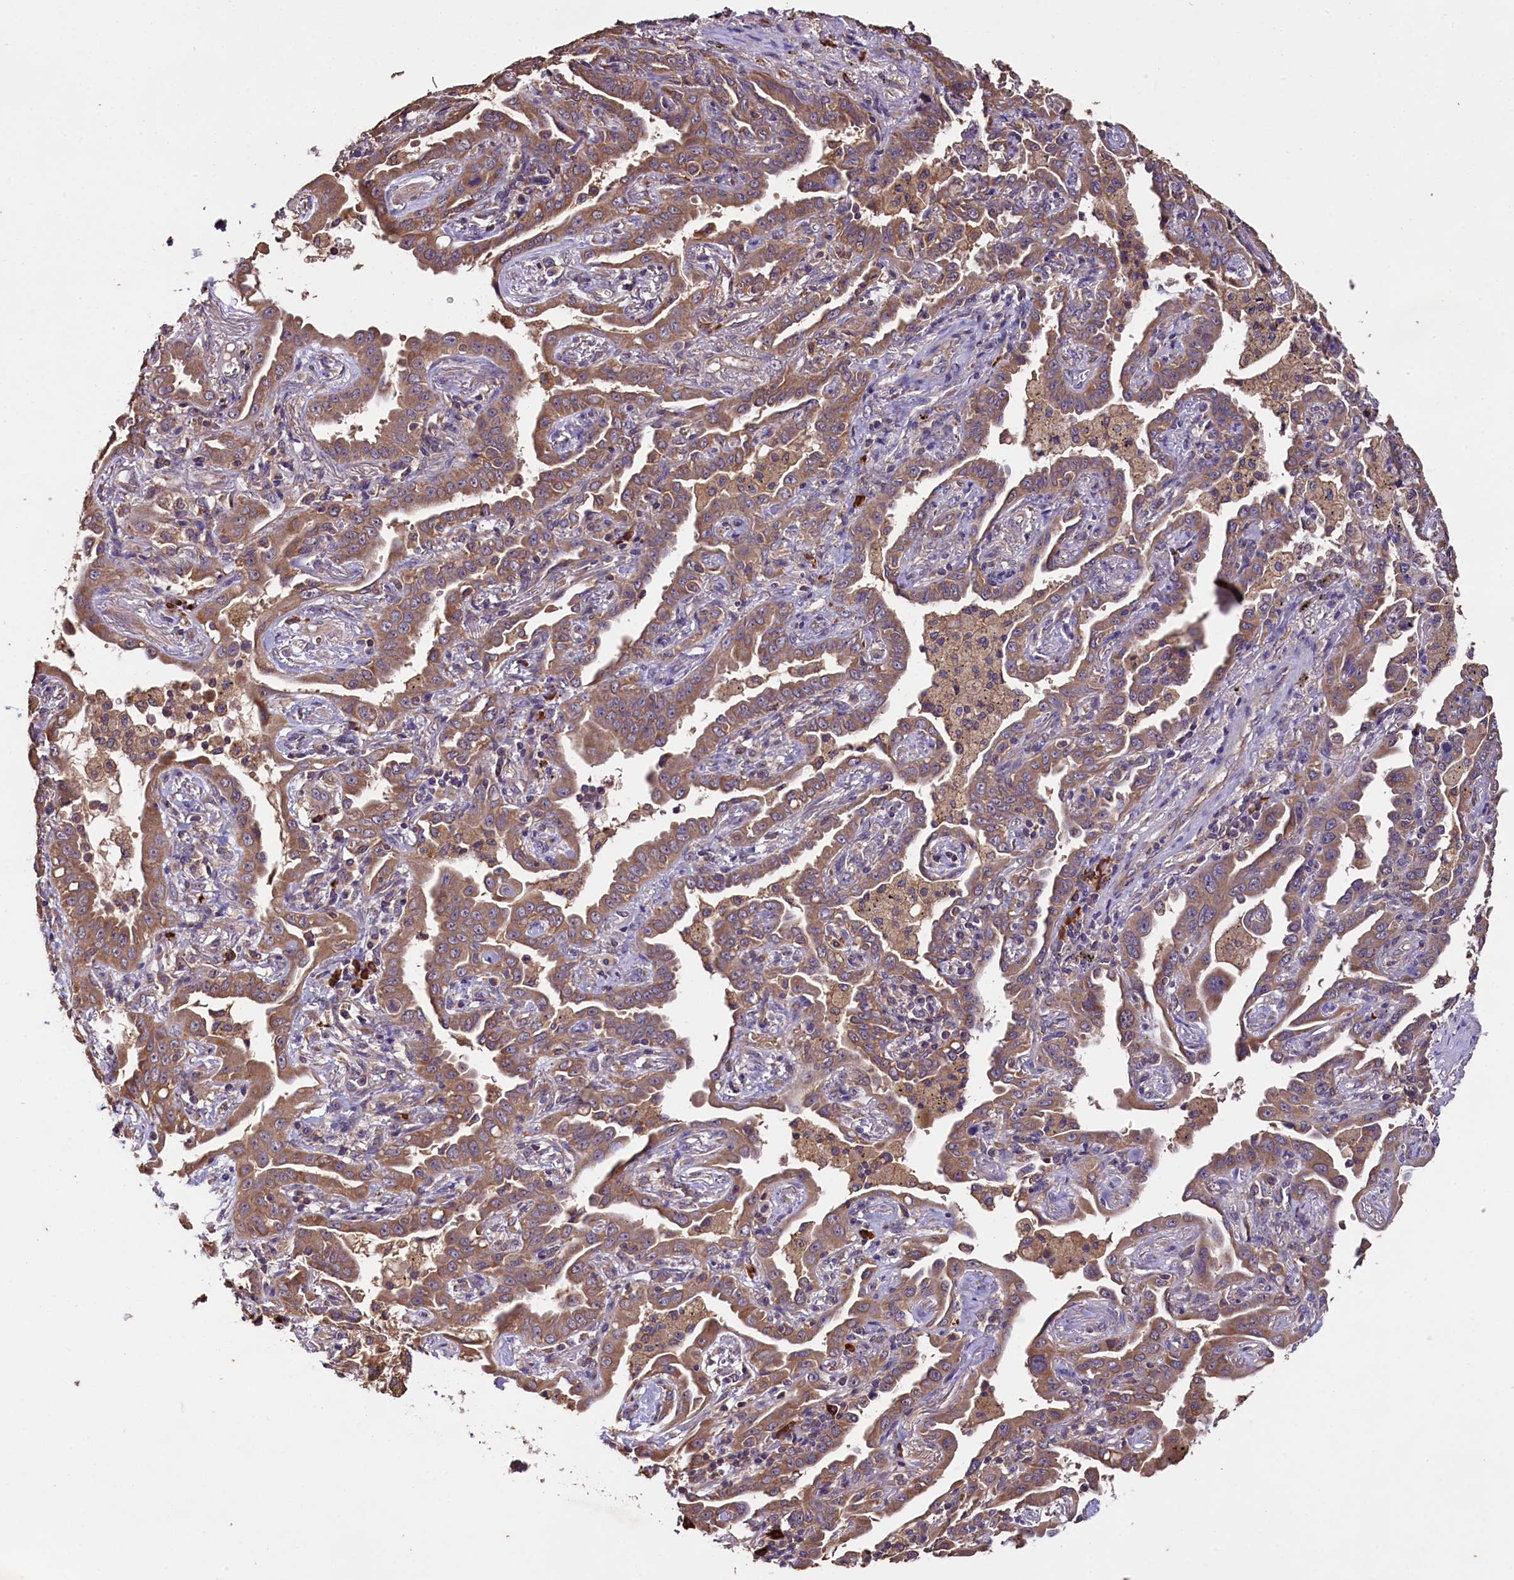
{"staining": {"intensity": "moderate", "quantity": ">75%", "location": "cytoplasmic/membranous"}, "tissue": "lung cancer", "cell_type": "Tumor cells", "image_type": "cancer", "snomed": [{"axis": "morphology", "description": "Adenocarcinoma, NOS"}, {"axis": "topography", "description": "Lung"}], "caption": "Lung cancer (adenocarcinoma) stained with a protein marker demonstrates moderate staining in tumor cells.", "gene": "ENKD1", "patient": {"sex": "male", "age": 67}}